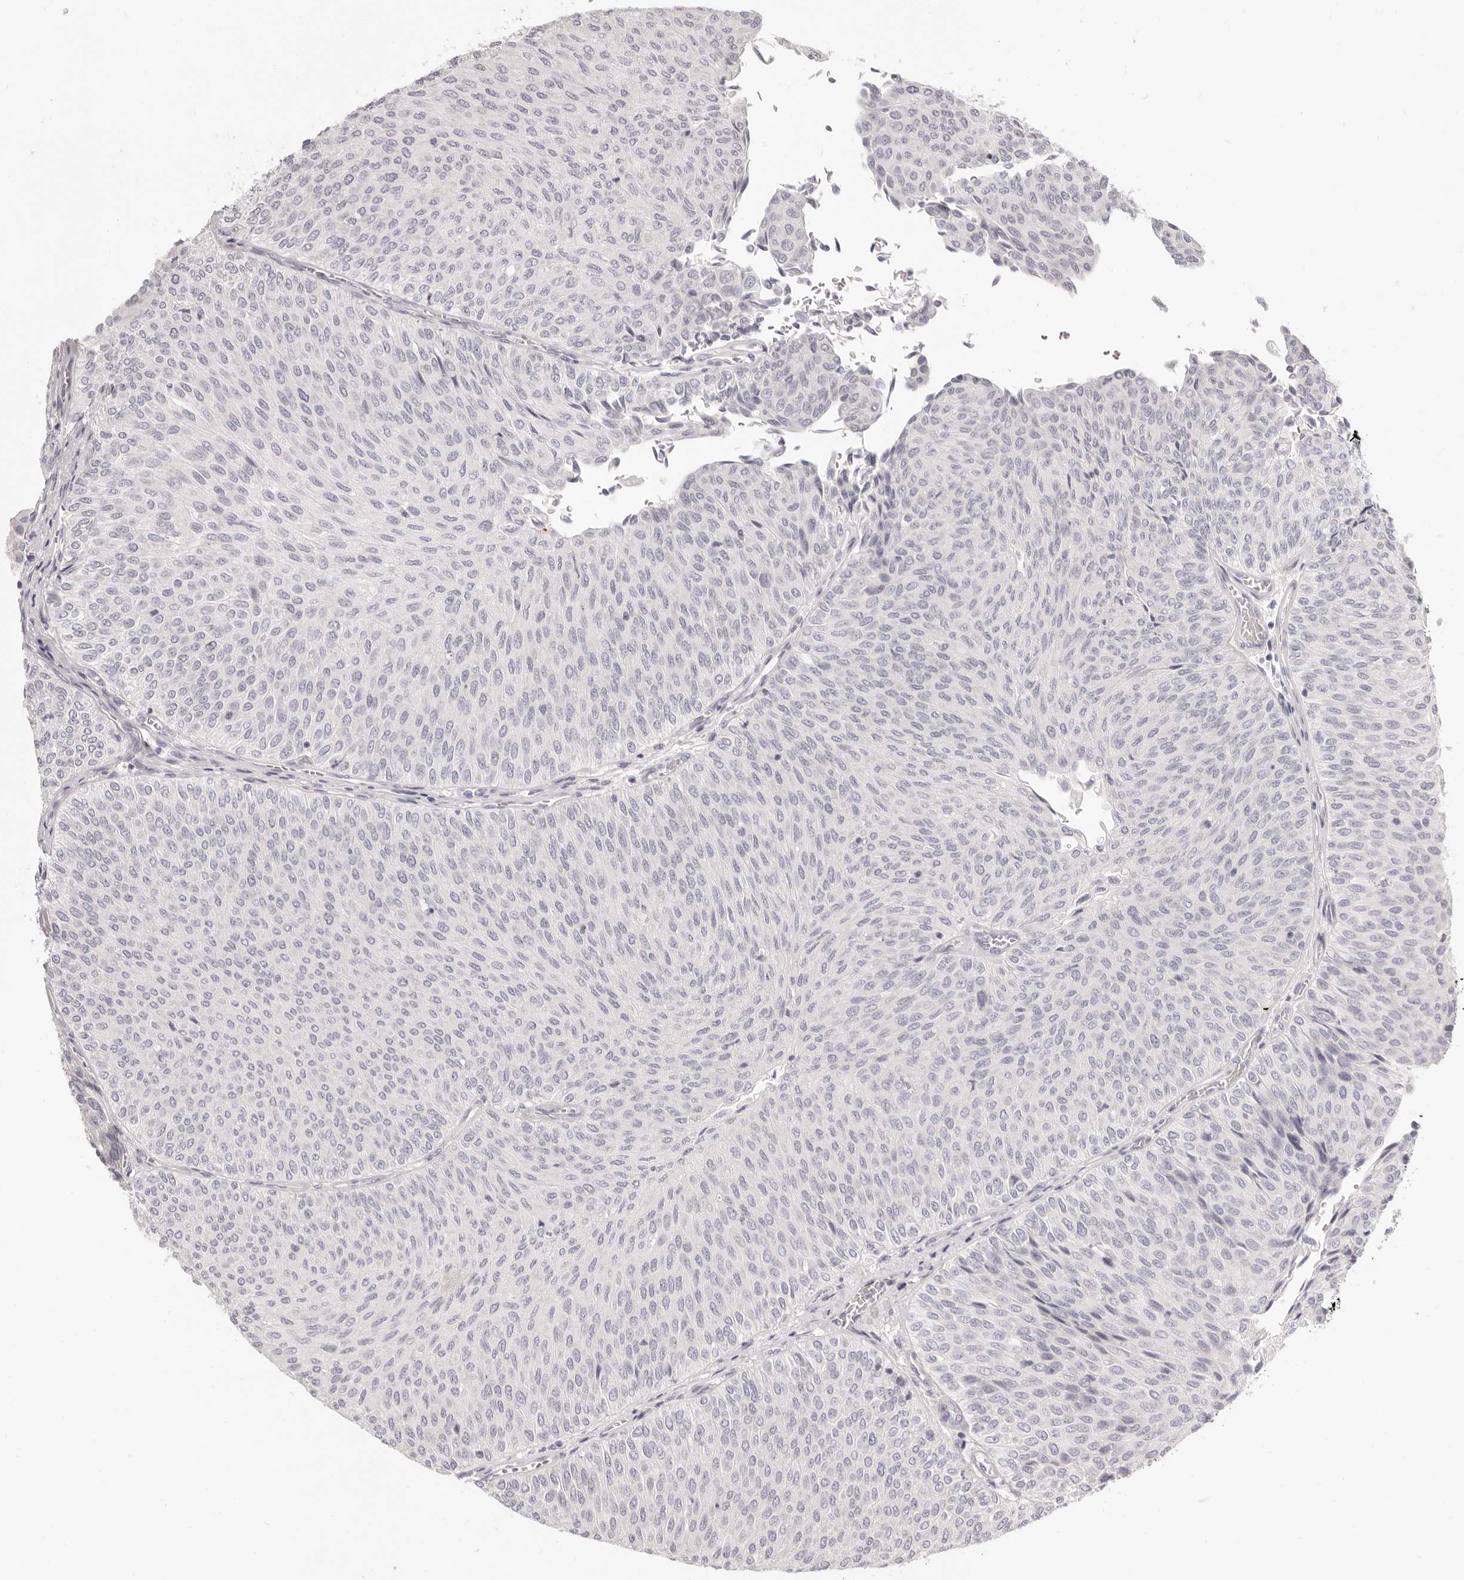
{"staining": {"intensity": "negative", "quantity": "none", "location": "none"}, "tissue": "urothelial cancer", "cell_type": "Tumor cells", "image_type": "cancer", "snomed": [{"axis": "morphology", "description": "Urothelial carcinoma, Low grade"}, {"axis": "topography", "description": "Urinary bladder"}], "caption": "Immunohistochemistry (IHC) photomicrograph of human low-grade urothelial carcinoma stained for a protein (brown), which exhibits no staining in tumor cells.", "gene": "FABP1", "patient": {"sex": "male", "age": 78}}